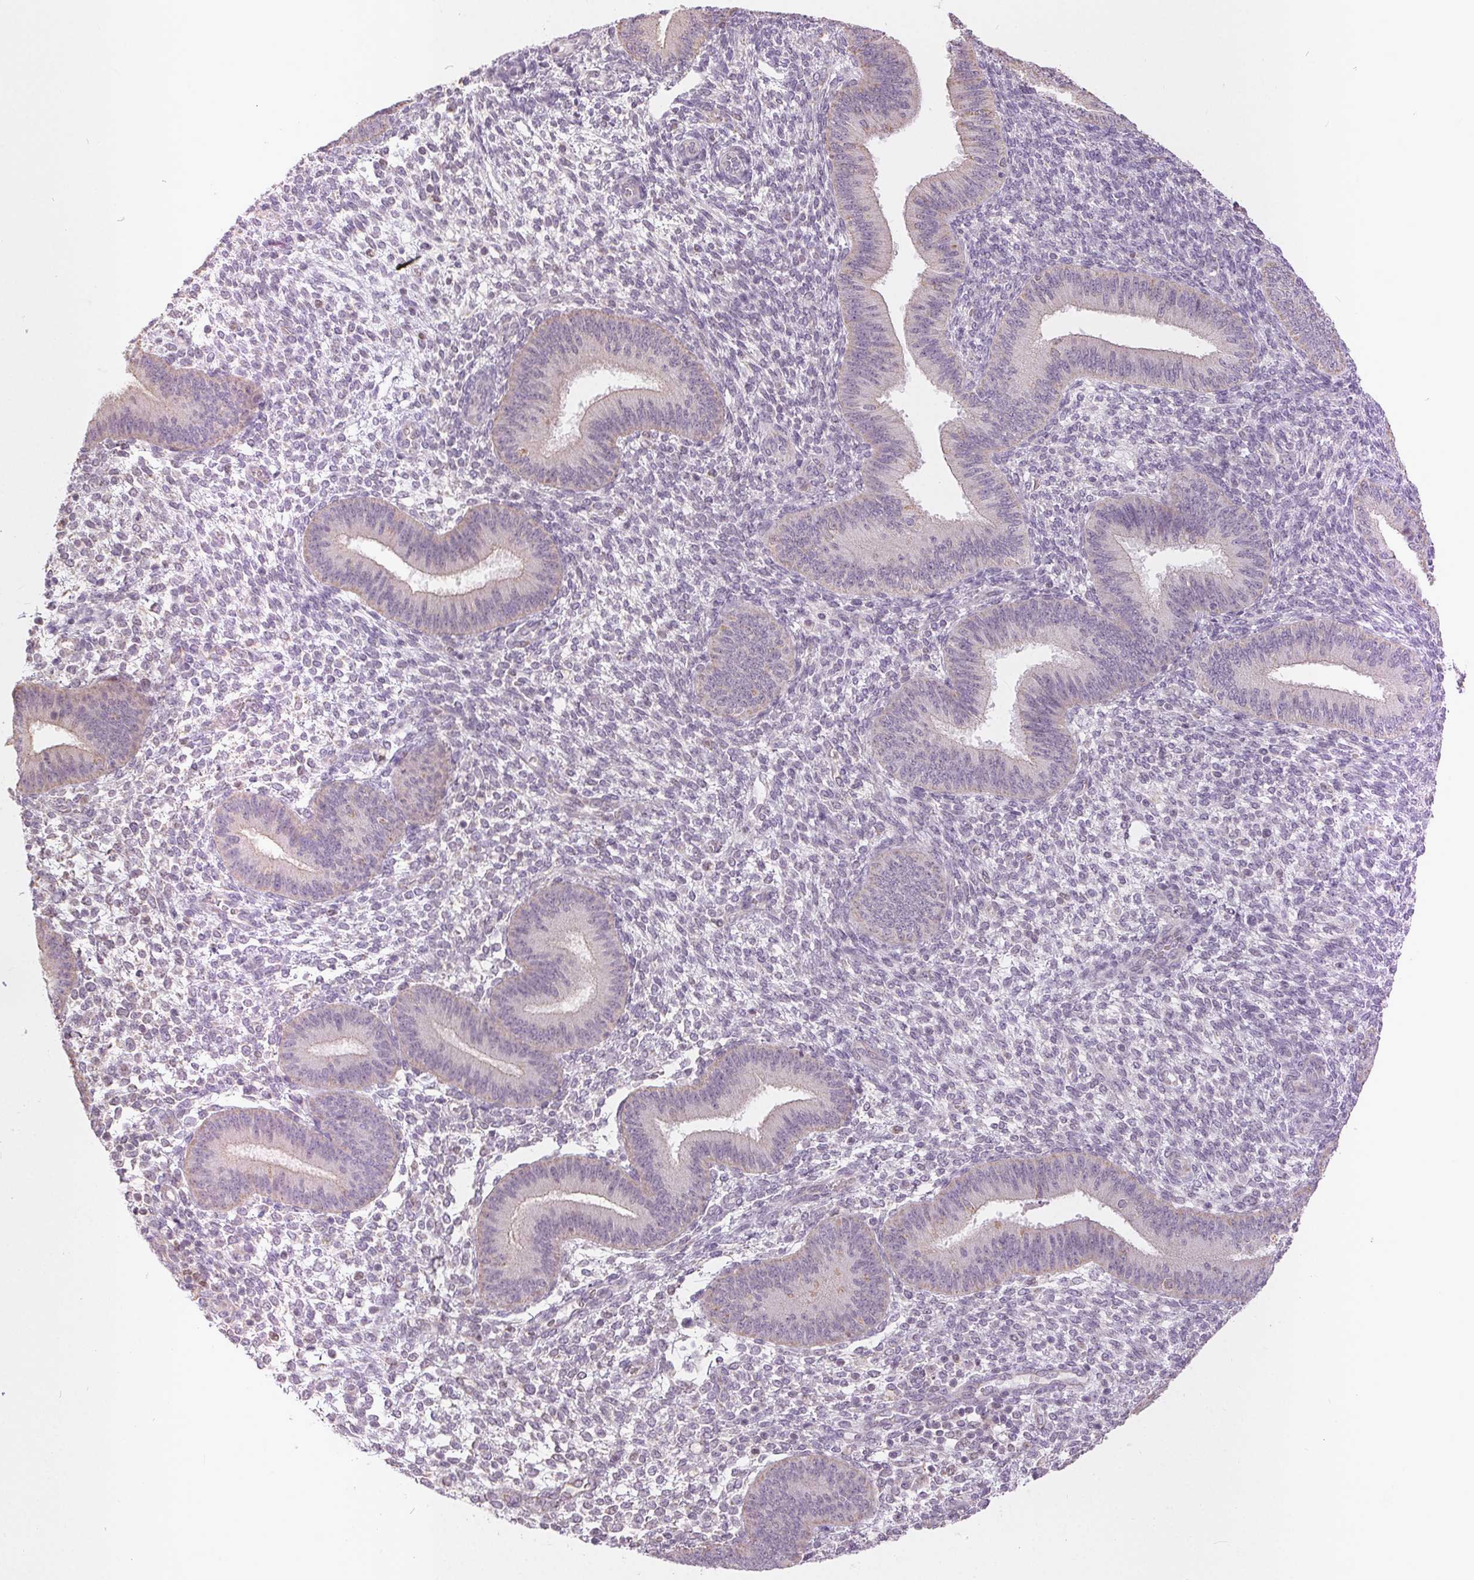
{"staining": {"intensity": "negative", "quantity": "none", "location": "none"}, "tissue": "endometrium", "cell_type": "Cells in endometrial stroma", "image_type": "normal", "snomed": [{"axis": "morphology", "description": "Normal tissue, NOS"}, {"axis": "topography", "description": "Endometrium"}], "caption": "This is an immunohistochemistry image of normal human endometrium. There is no expression in cells in endometrial stroma.", "gene": "POU2F2", "patient": {"sex": "female", "age": 39}}